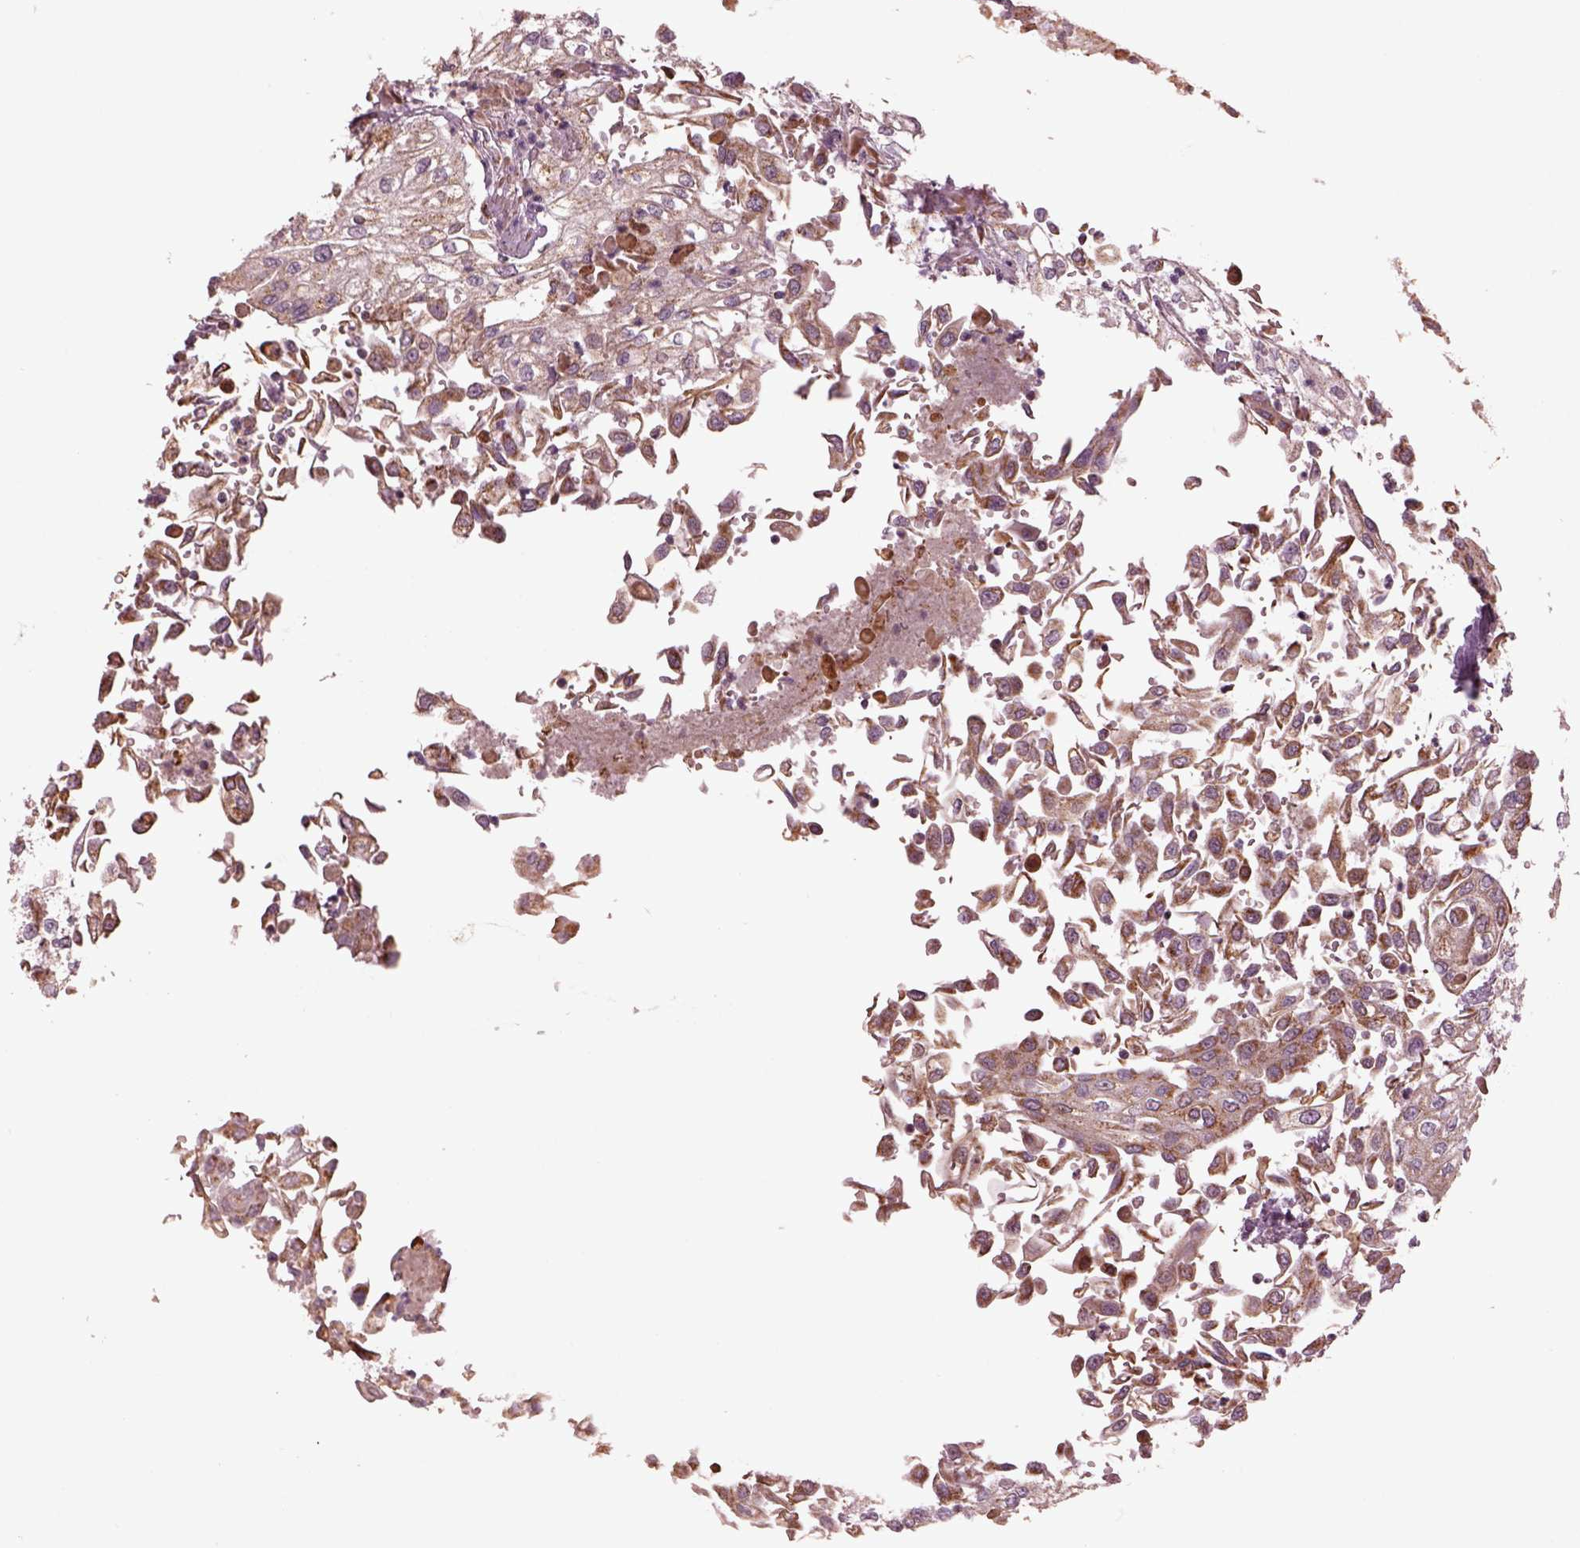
{"staining": {"intensity": "weak", "quantity": "<25%", "location": "cytoplasmic/membranous"}, "tissue": "urothelial cancer", "cell_type": "Tumor cells", "image_type": "cancer", "snomed": [{"axis": "morphology", "description": "Urothelial carcinoma, High grade"}, {"axis": "topography", "description": "Urinary bladder"}], "caption": "Urothelial cancer was stained to show a protein in brown. There is no significant expression in tumor cells.", "gene": "TMEM254", "patient": {"sex": "male", "age": 62}}